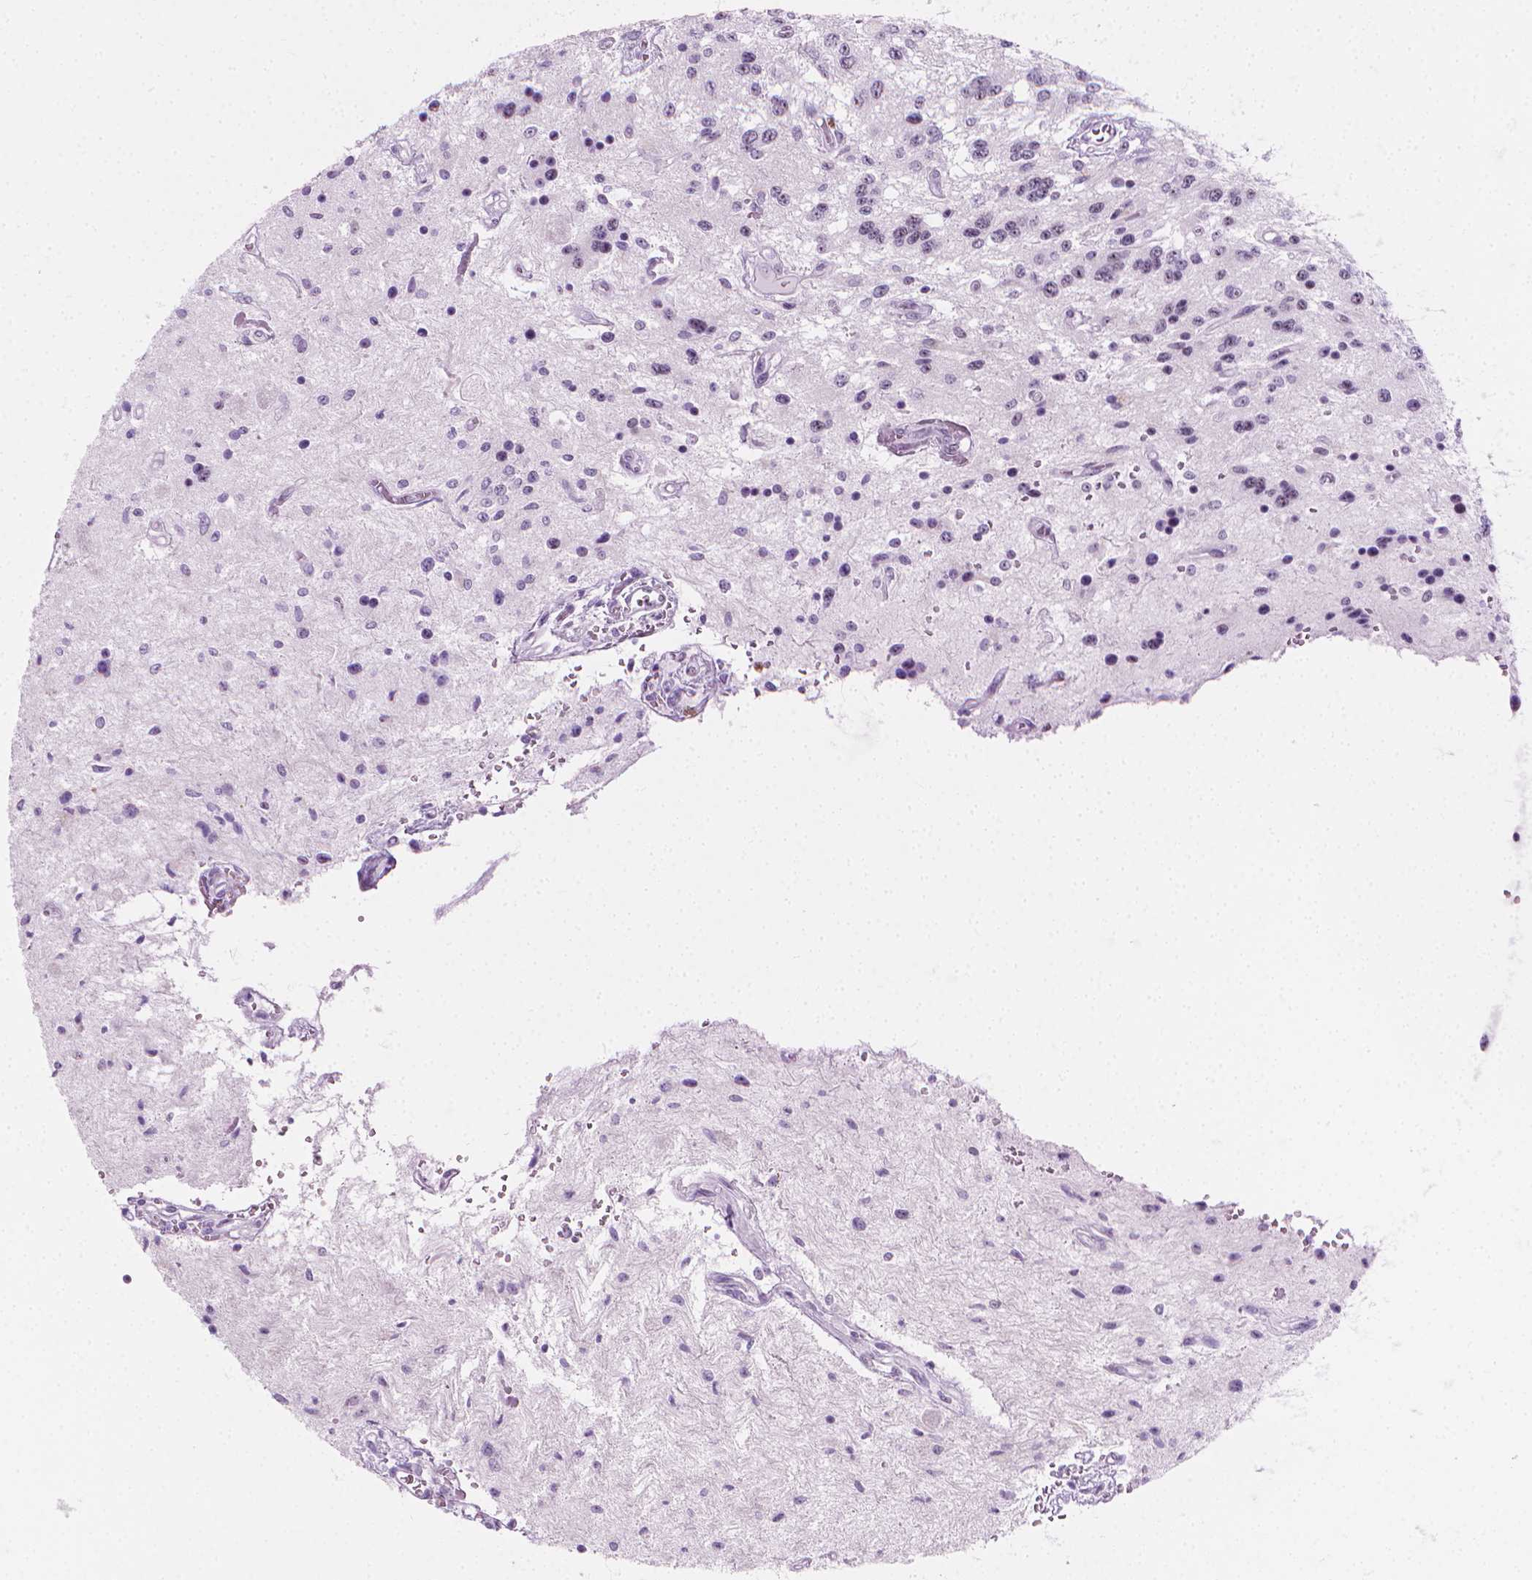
{"staining": {"intensity": "weak", "quantity": "25%-75%", "location": "nuclear"}, "tissue": "glioma", "cell_type": "Tumor cells", "image_type": "cancer", "snomed": [{"axis": "morphology", "description": "Glioma, malignant, Low grade"}, {"axis": "topography", "description": "Cerebellum"}], "caption": "Immunohistochemistry of malignant glioma (low-grade) demonstrates low levels of weak nuclear positivity in approximately 25%-75% of tumor cells. The staining is performed using DAB brown chromogen to label protein expression. The nuclei are counter-stained blue using hematoxylin.", "gene": "NOL7", "patient": {"sex": "female", "age": 14}}